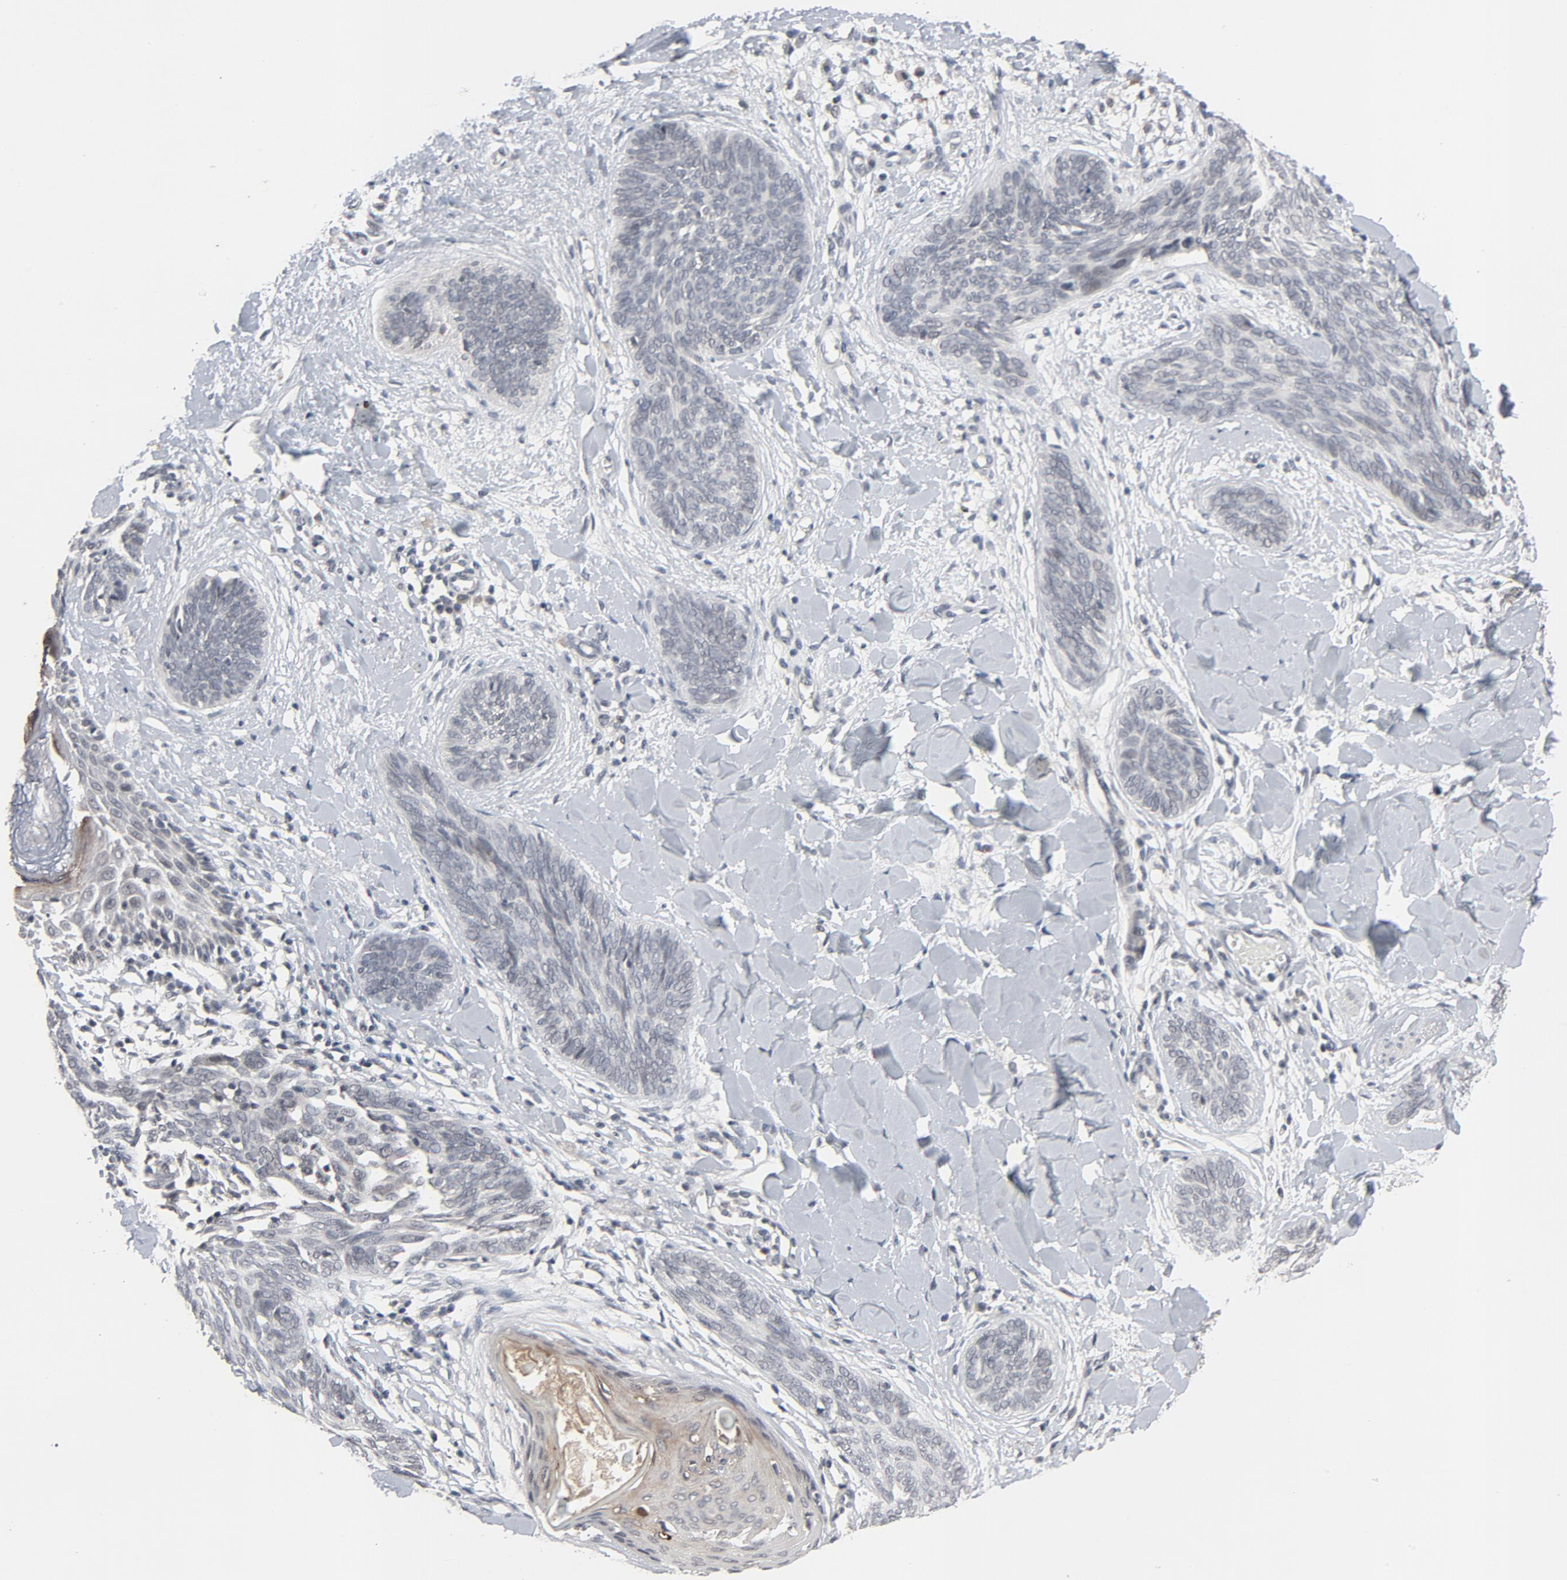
{"staining": {"intensity": "negative", "quantity": "none", "location": "none"}, "tissue": "skin cancer", "cell_type": "Tumor cells", "image_type": "cancer", "snomed": [{"axis": "morphology", "description": "Basal cell carcinoma"}, {"axis": "topography", "description": "Skin"}], "caption": "The histopathology image shows no staining of tumor cells in skin cancer (basal cell carcinoma).", "gene": "MT3", "patient": {"sex": "female", "age": 81}}